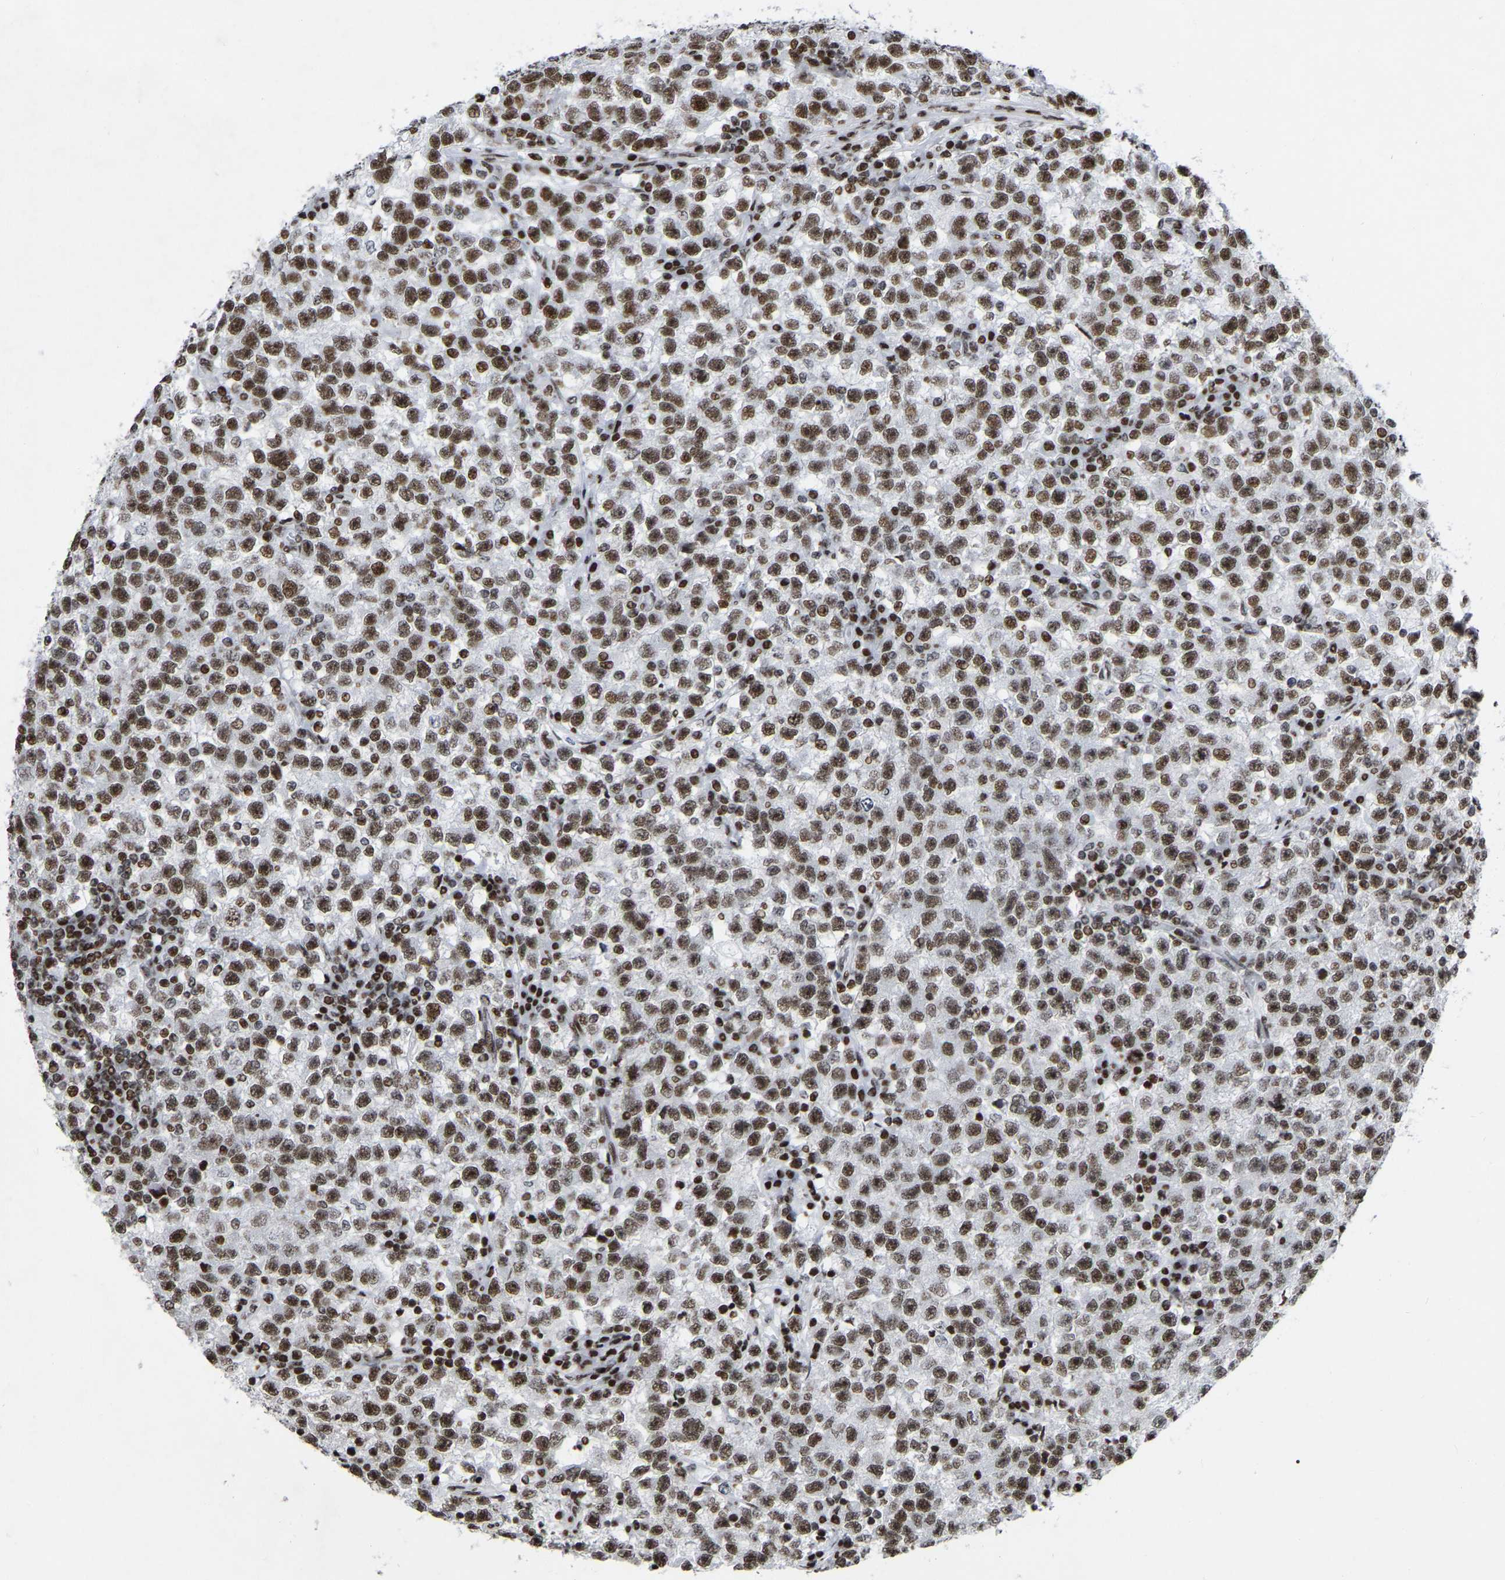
{"staining": {"intensity": "moderate", "quantity": ">75%", "location": "nuclear"}, "tissue": "testis cancer", "cell_type": "Tumor cells", "image_type": "cancer", "snomed": [{"axis": "morphology", "description": "Seminoma, NOS"}, {"axis": "topography", "description": "Testis"}], "caption": "Testis seminoma stained with immunohistochemistry (IHC) demonstrates moderate nuclear staining in approximately >75% of tumor cells. The protein of interest is shown in brown color, while the nuclei are stained blue.", "gene": "PRCC", "patient": {"sex": "male", "age": 22}}